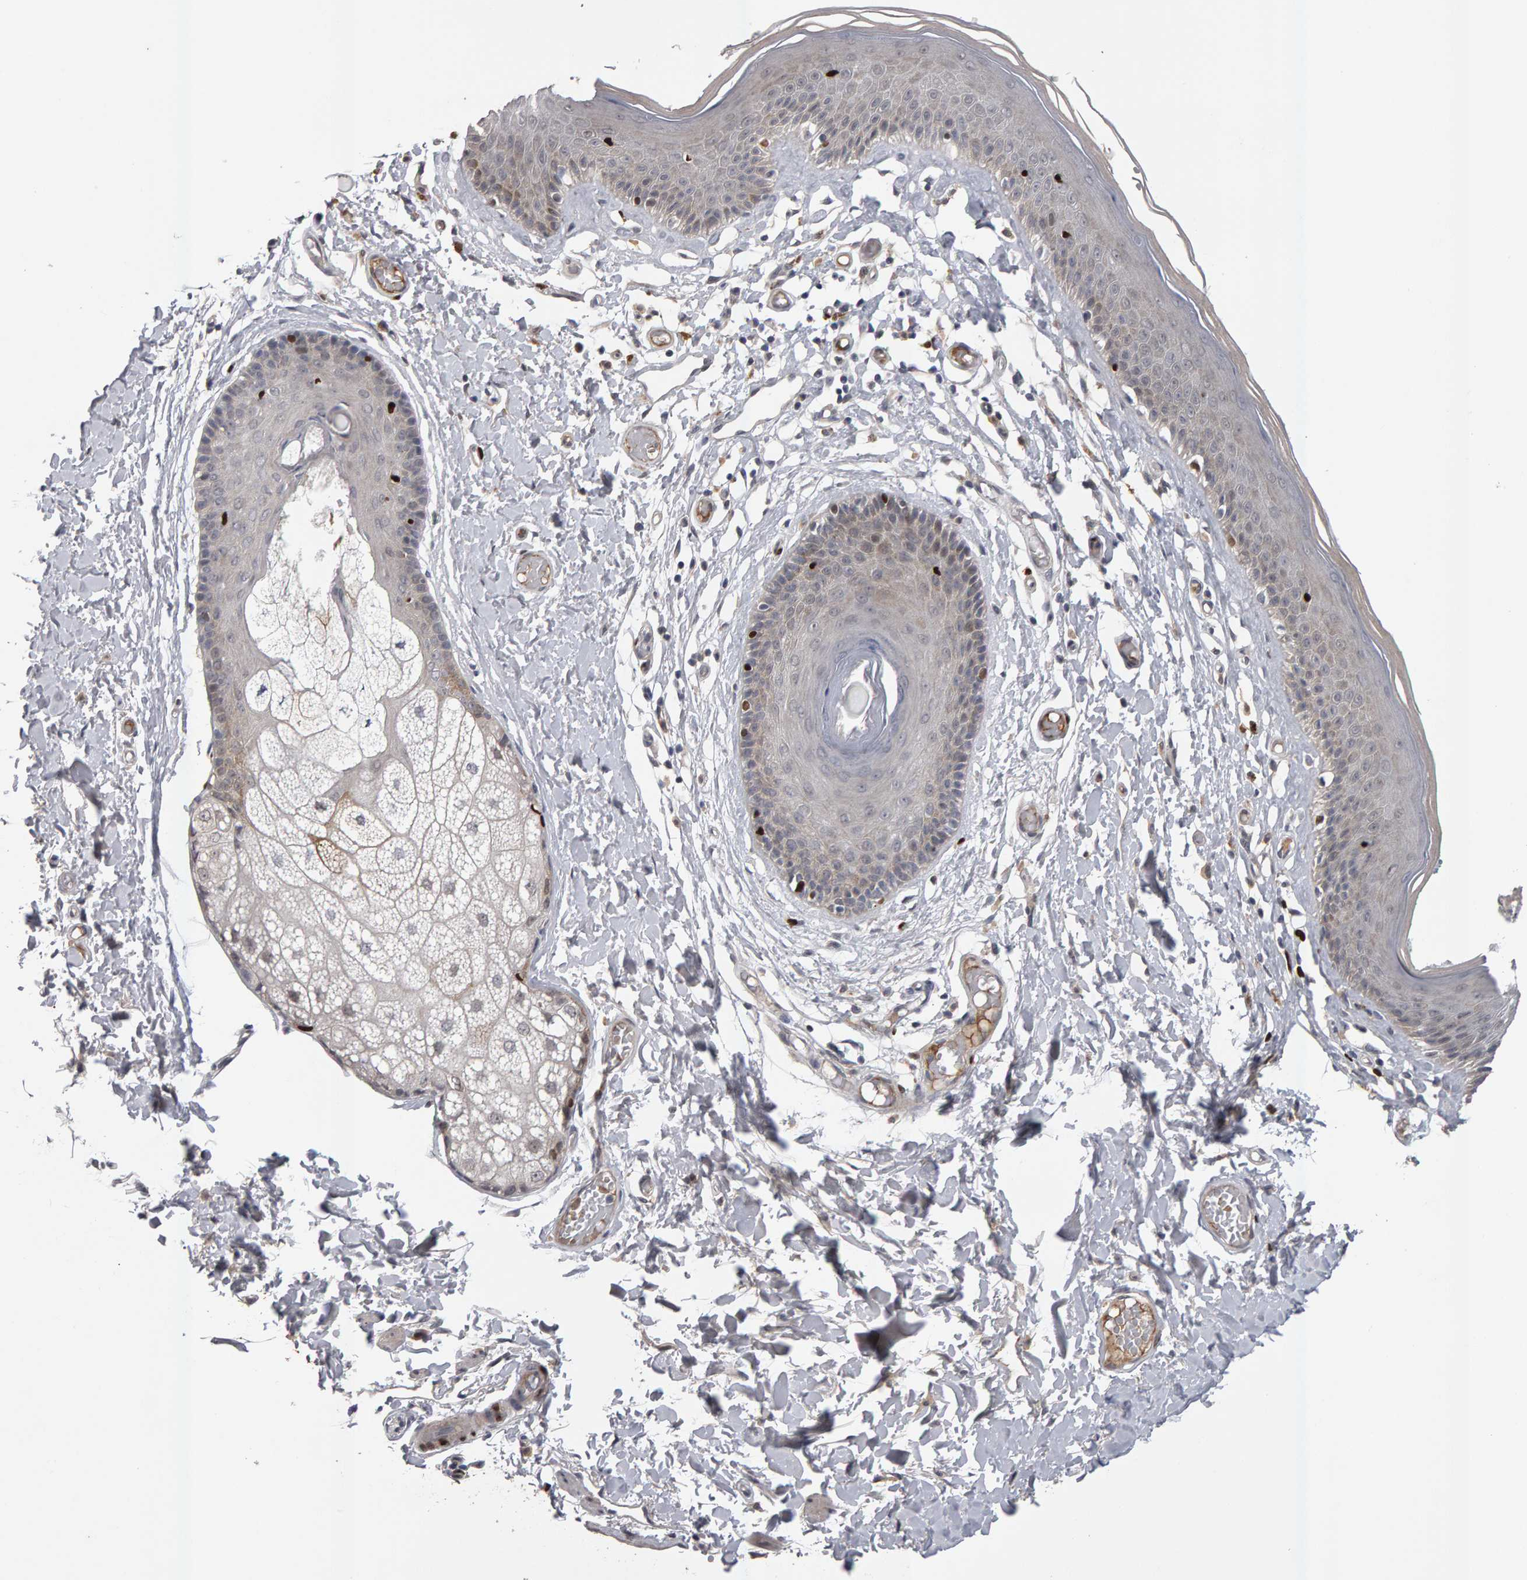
{"staining": {"intensity": "weak", "quantity": "25%-75%", "location": "cytoplasmic/membranous,nuclear"}, "tissue": "skin", "cell_type": "Epidermal cells", "image_type": "normal", "snomed": [{"axis": "morphology", "description": "Normal tissue, NOS"}, {"axis": "topography", "description": "Vulva"}], "caption": "Weak cytoplasmic/membranous,nuclear positivity is seen in approximately 25%-75% of epidermal cells in normal skin. Immunohistochemistry (ihc) stains the protein of interest in brown and the nuclei are stained blue.", "gene": "IPO8", "patient": {"sex": "female", "age": 73}}